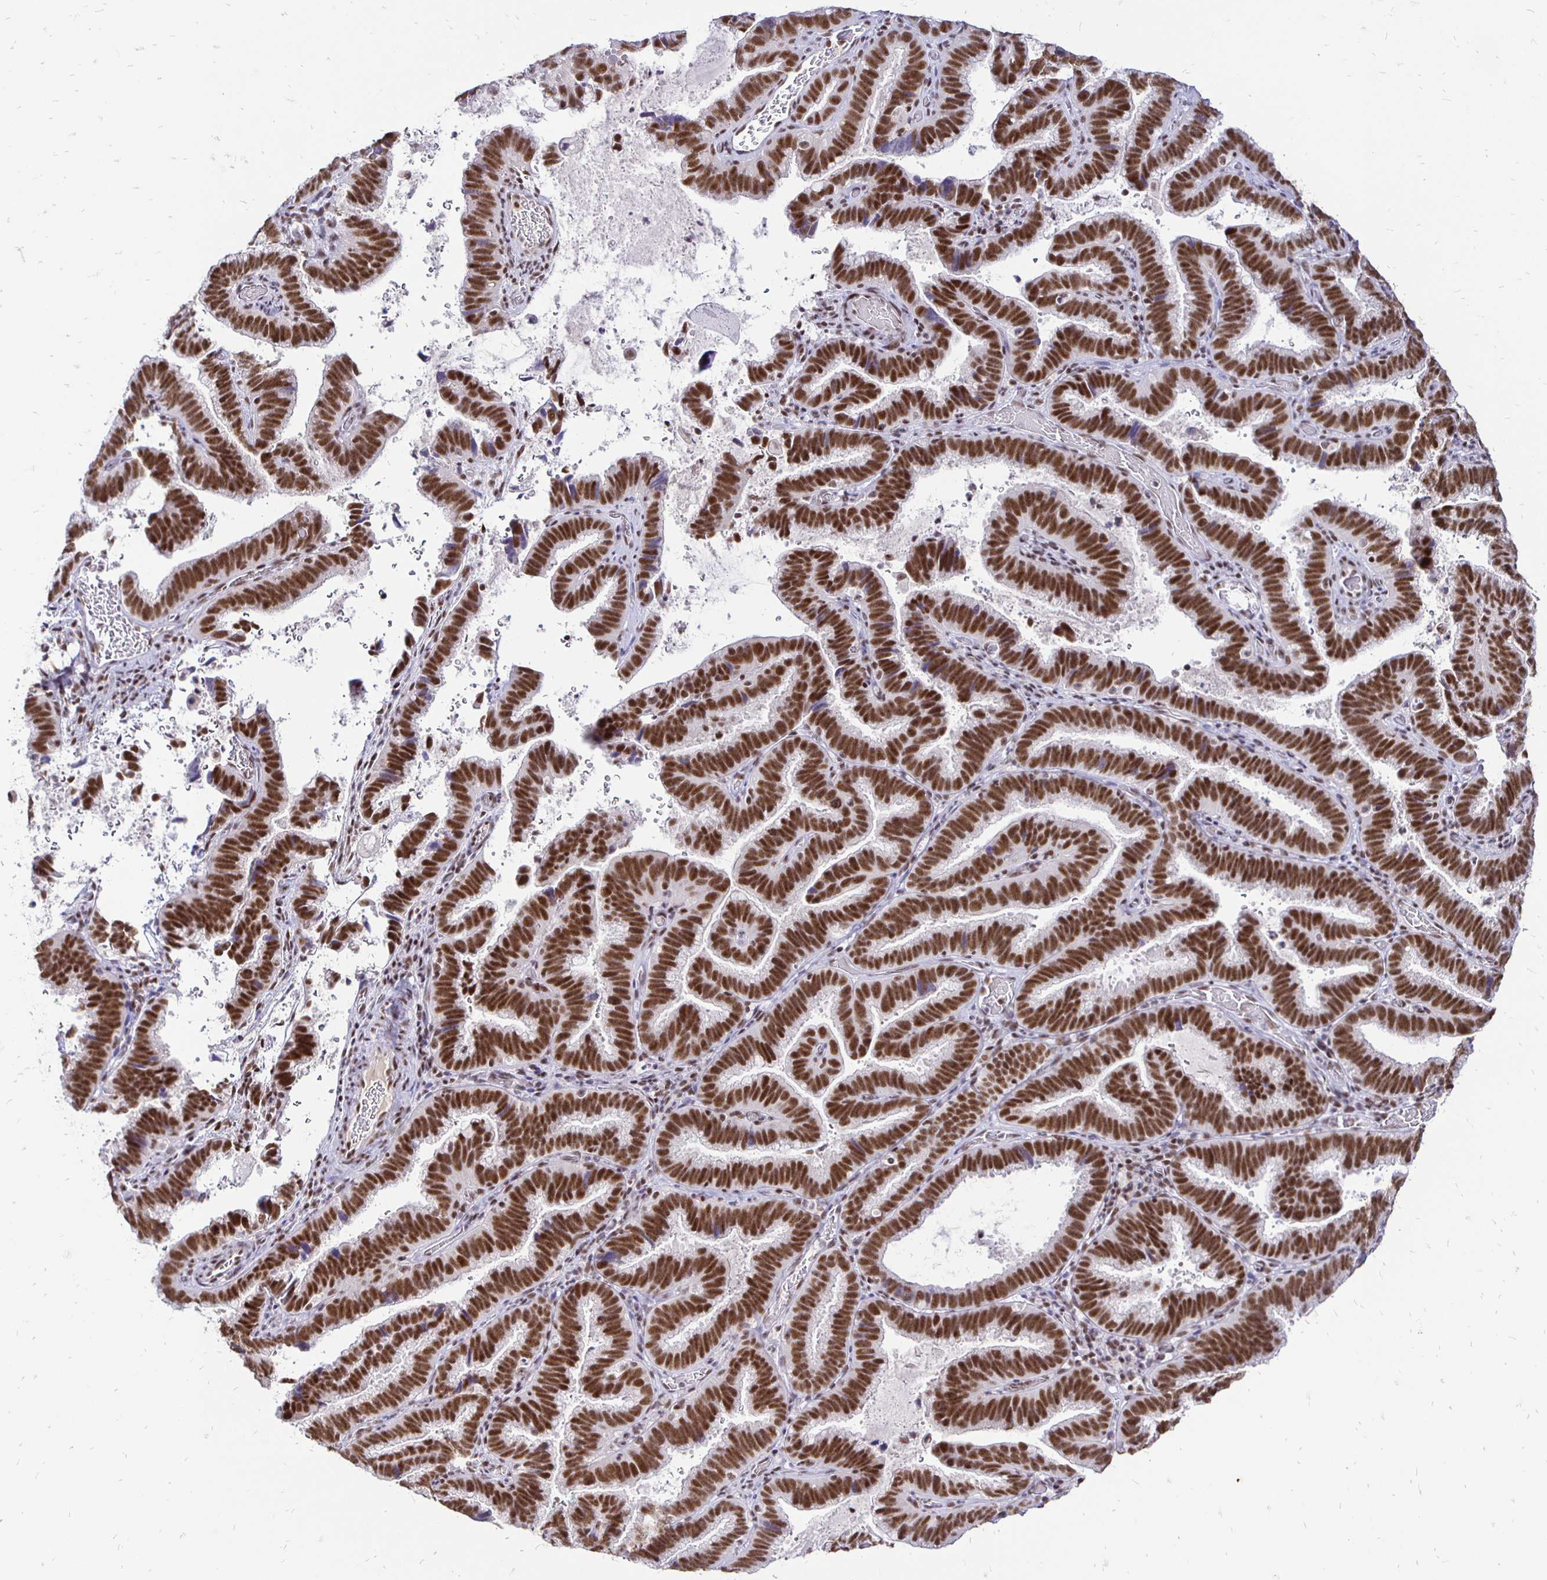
{"staining": {"intensity": "strong", "quantity": ">75%", "location": "nuclear"}, "tissue": "cervical cancer", "cell_type": "Tumor cells", "image_type": "cancer", "snomed": [{"axis": "morphology", "description": "Adenocarcinoma, NOS"}, {"axis": "topography", "description": "Cervix"}], "caption": "Brown immunohistochemical staining in human adenocarcinoma (cervical) shows strong nuclear expression in about >75% of tumor cells. The staining is performed using DAB (3,3'-diaminobenzidine) brown chromogen to label protein expression. The nuclei are counter-stained blue using hematoxylin.", "gene": "SIN3A", "patient": {"sex": "female", "age": 61}}